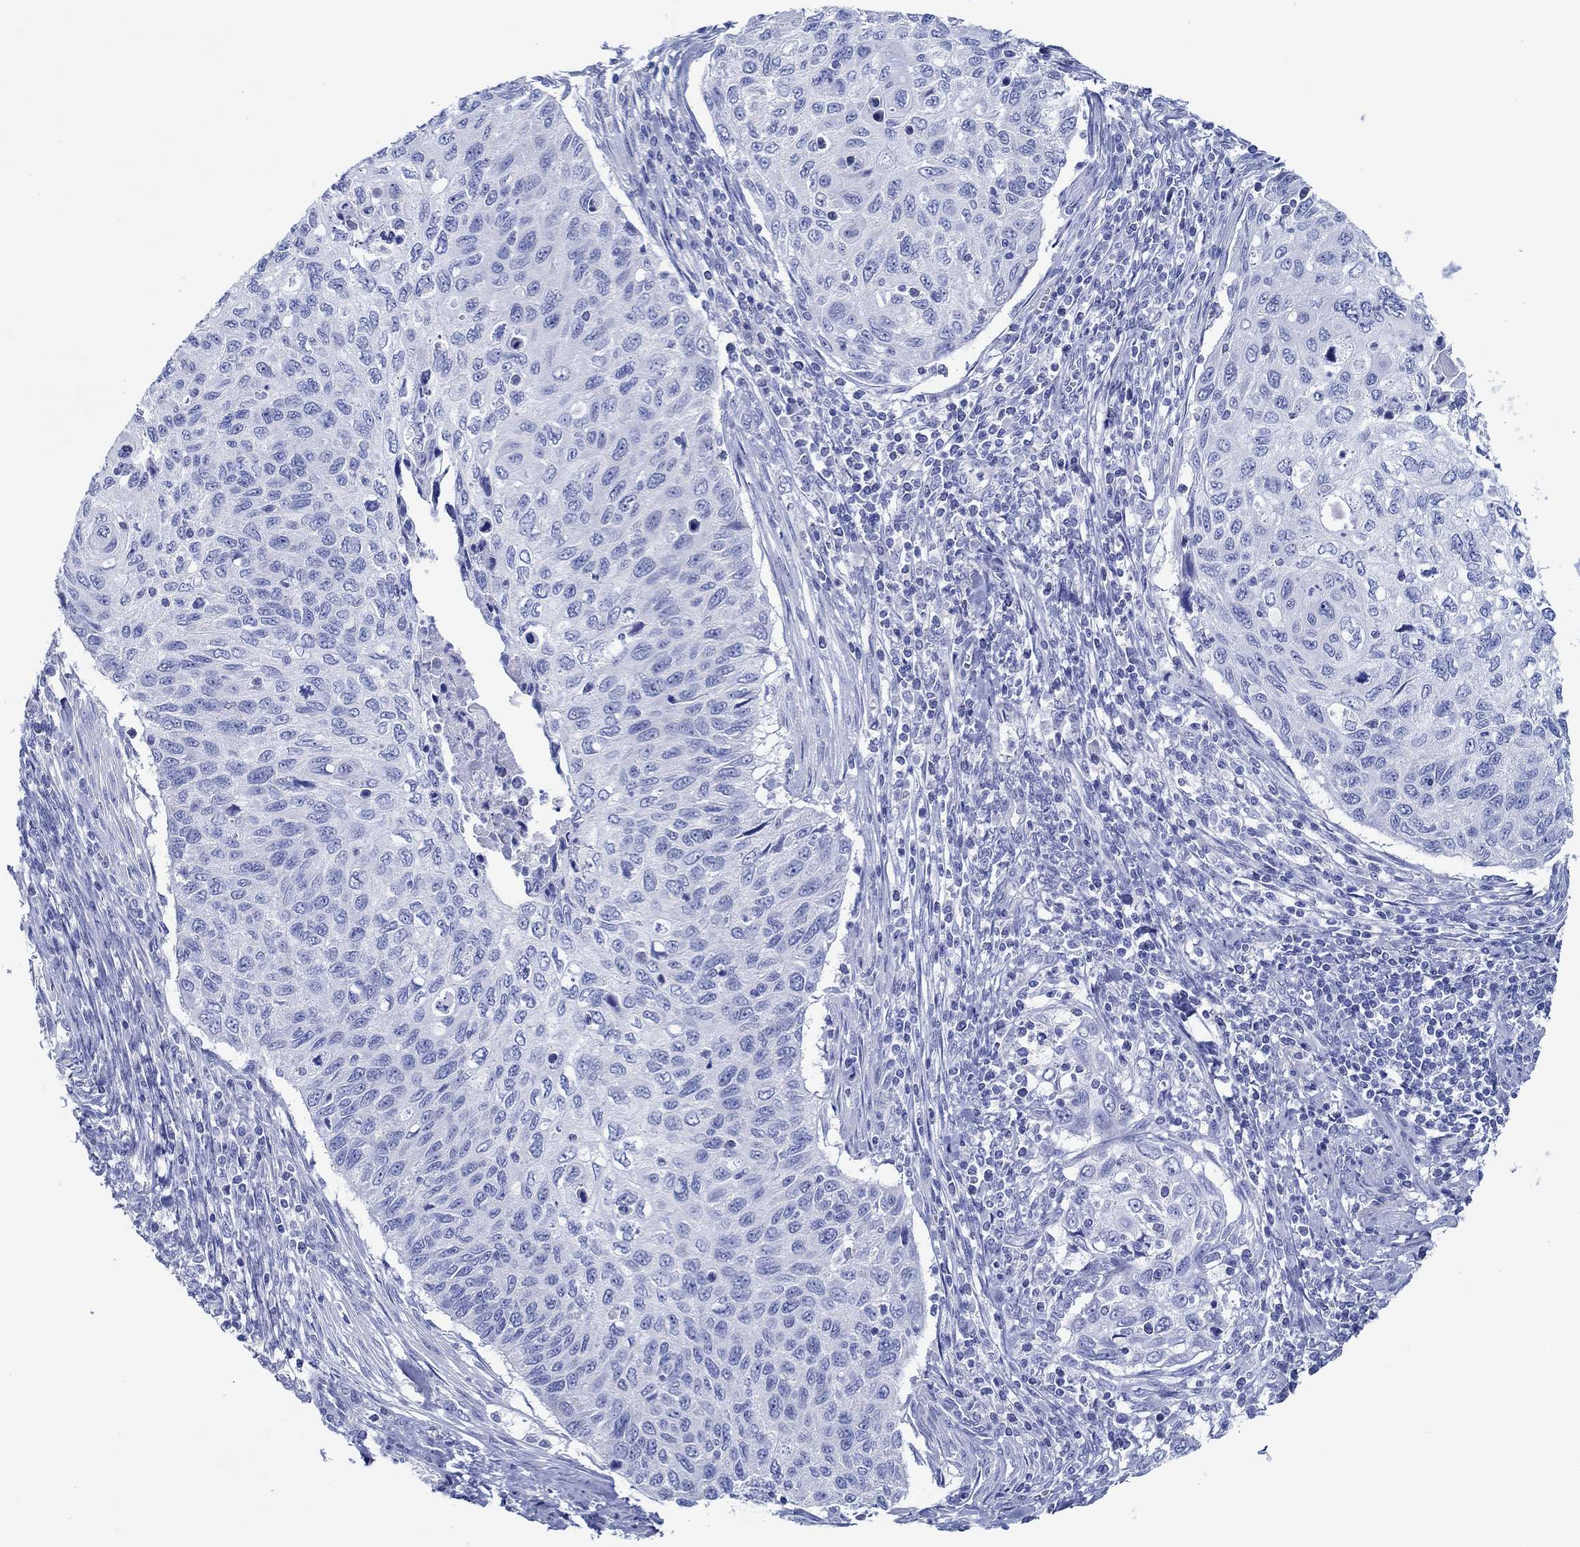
{"staining": {"intensity": "negative", "quantity": "none", "location": "none"}, "tissue": "cervical cancer", "cell_type": "Tumor cells", "image_type": "cancer", "snomed": [{"axis": "morphology", "description": "Squamous cell carcinoma, NOS"}, {"axis": "topography", "description": "Cervix"}], "caption": "The micrograph reveals no significant positivity in tumor cells of cervical cancer (squamous cell carcinoma).", "gene": "IGFBP6", "patient": {"sex": "female", "age": 70}}